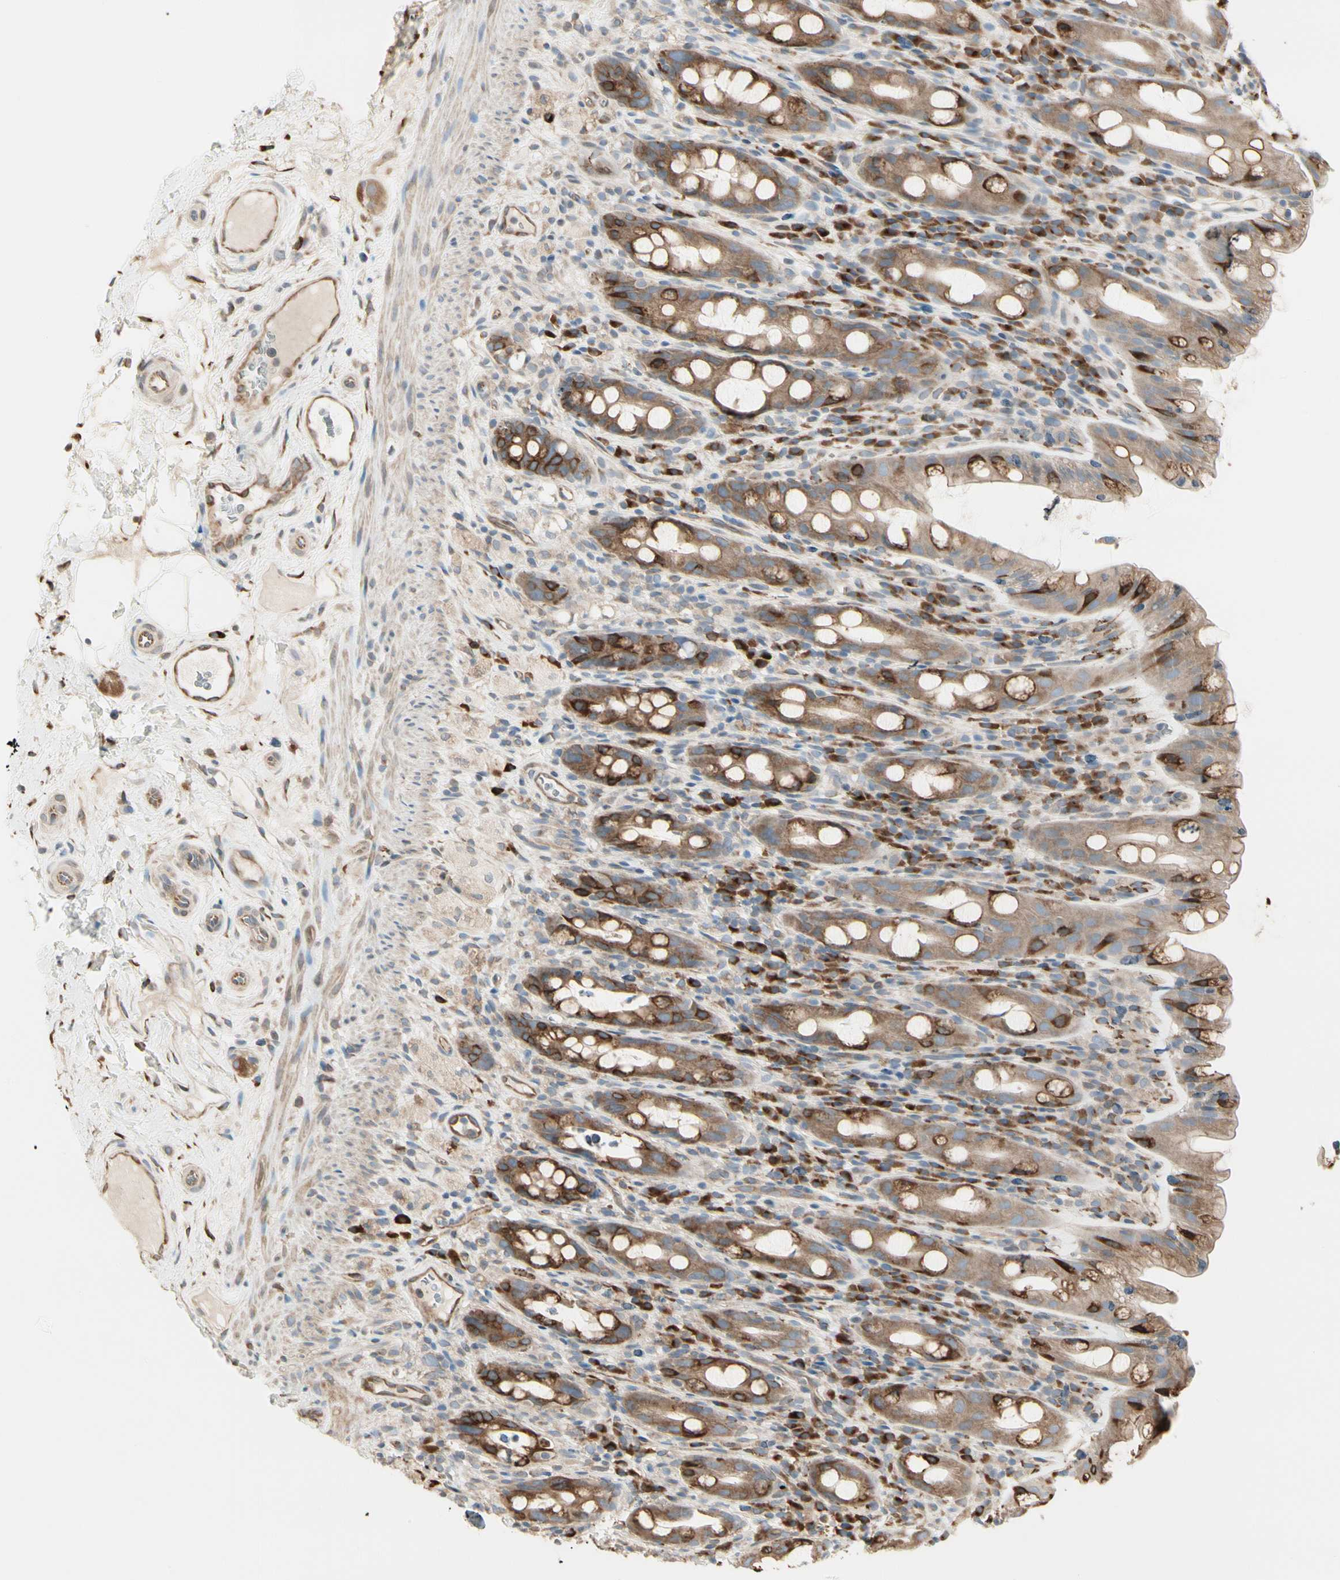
{"staining": {"intensity": "strong", "quantity": "<25%", "location": "cytoplasmic/membranous"}, "tissue": "rectum", "cell_type": "Glandular cells", "image_type": "normal", "snomed": [{"axis": "morphology", "description": "Normal tissue, NOS"}, {"axis": "topography", "description": "Rectum"}], "caption": "Rectum stained with DAB immunohistochemistry (IHC) displays medium levels of strong cytoplasmic/membranous positivity in approximately <25% of glandular cells.", "gene": "NUCB2", "patient": {"sex": "male", "age": 44}}